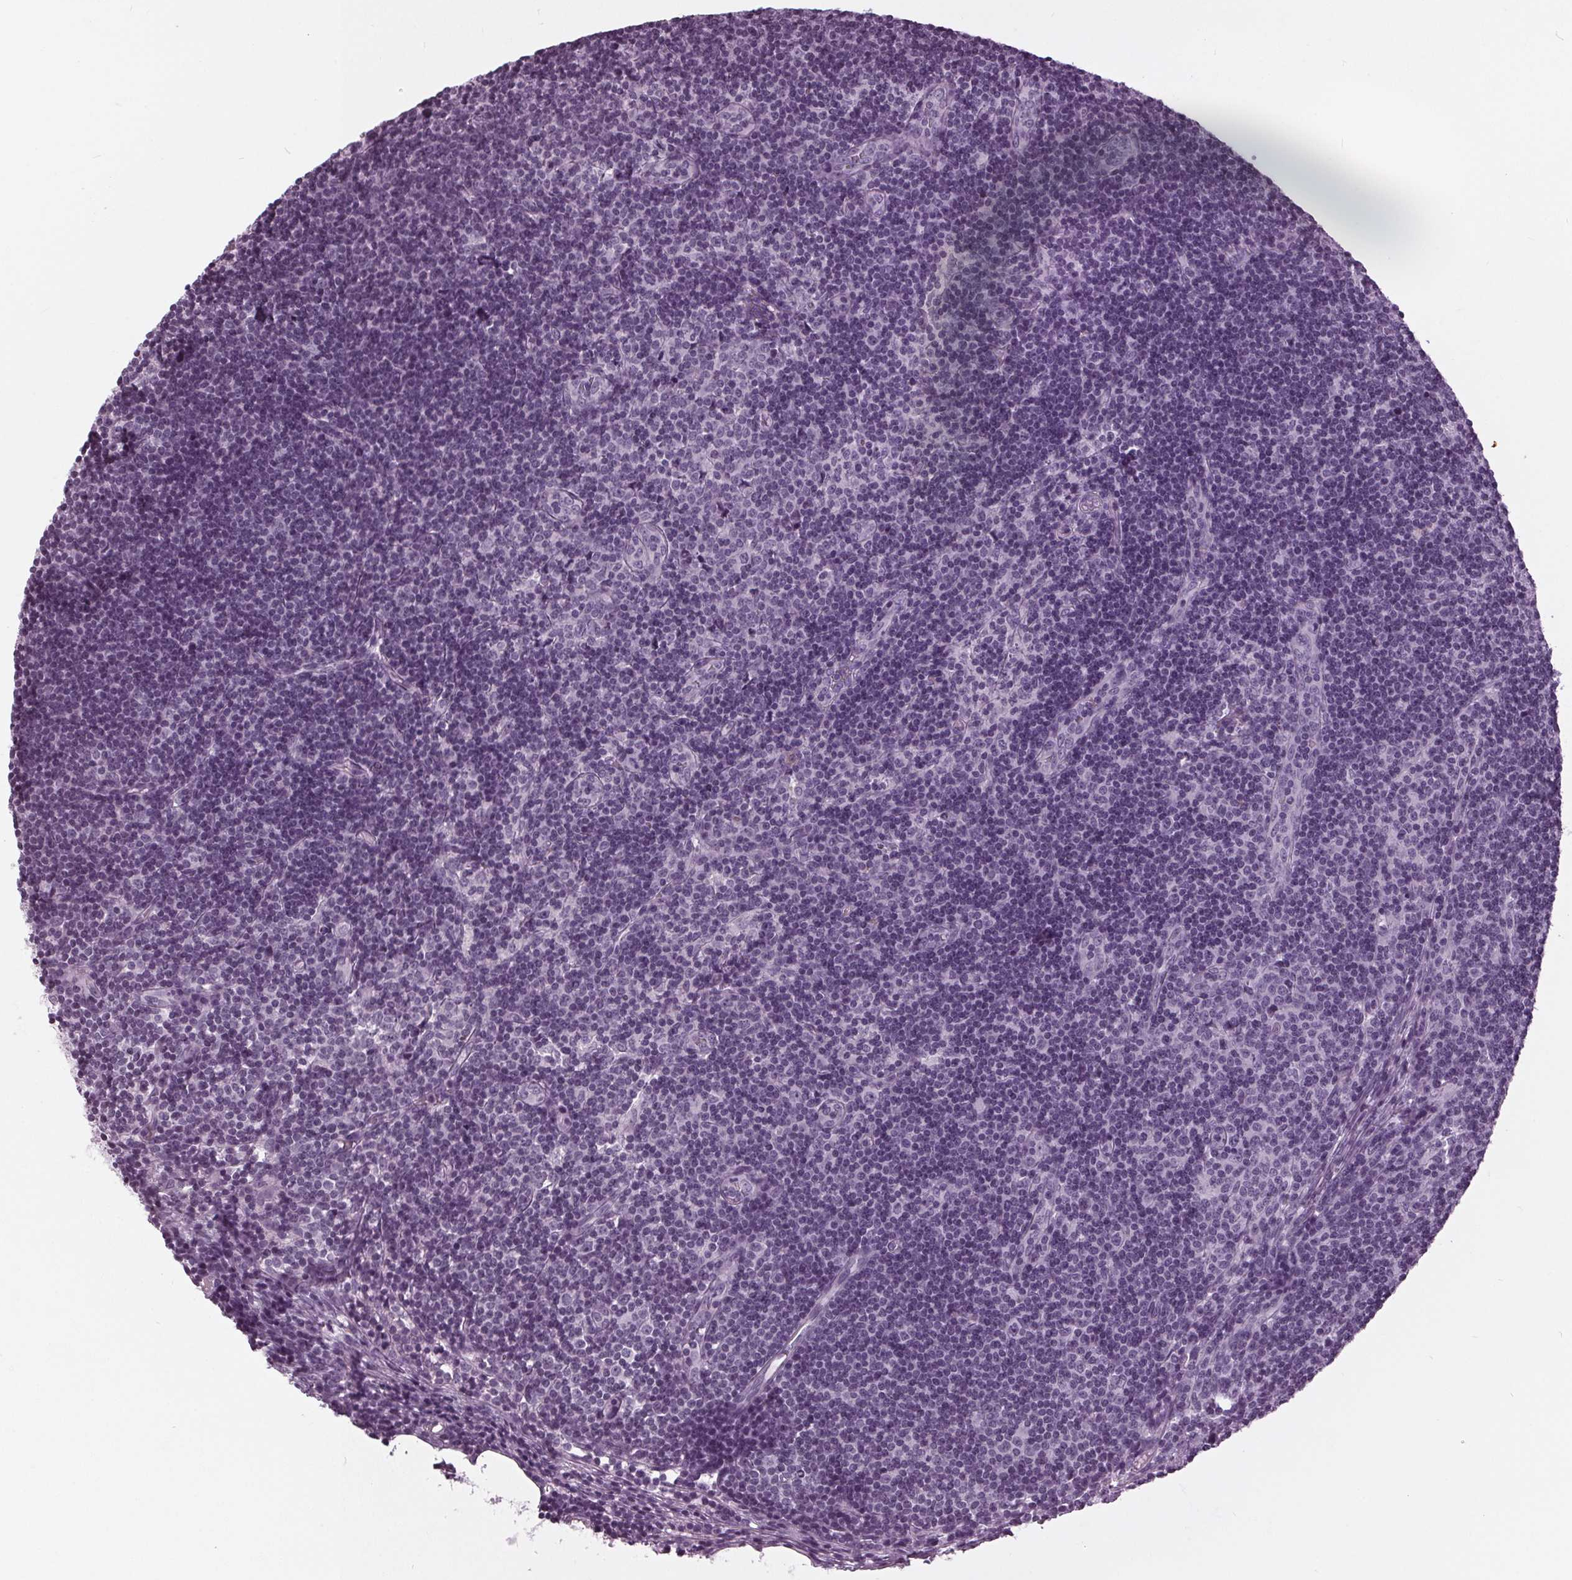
{"staining": {"intensity": "negative", "quantity": "none", "location": "none"}, "tissue": "lymph node", "cell_type": "Germinal center cells", "image_type": "normal", "snomed": [{"axis": "morphology", "description": "Normal tissue, NOS"}, {"axis": "topography", "description": "Lymph node"}], "caption": "Immunohistochemistry micrograph of unremarkable lymph node: human lymph node stained with DAB (3,3'-diaminobenzidine) exhibits no significant protein positivity in germinal center cells. The staining is performed using DAB (3,3'-diaminobenzidine) brown chromogen with nuclei counter-stained in using hematoxylin.", "gene": "SLC9A4", "patient": {"sex": "female", "age": 41}}